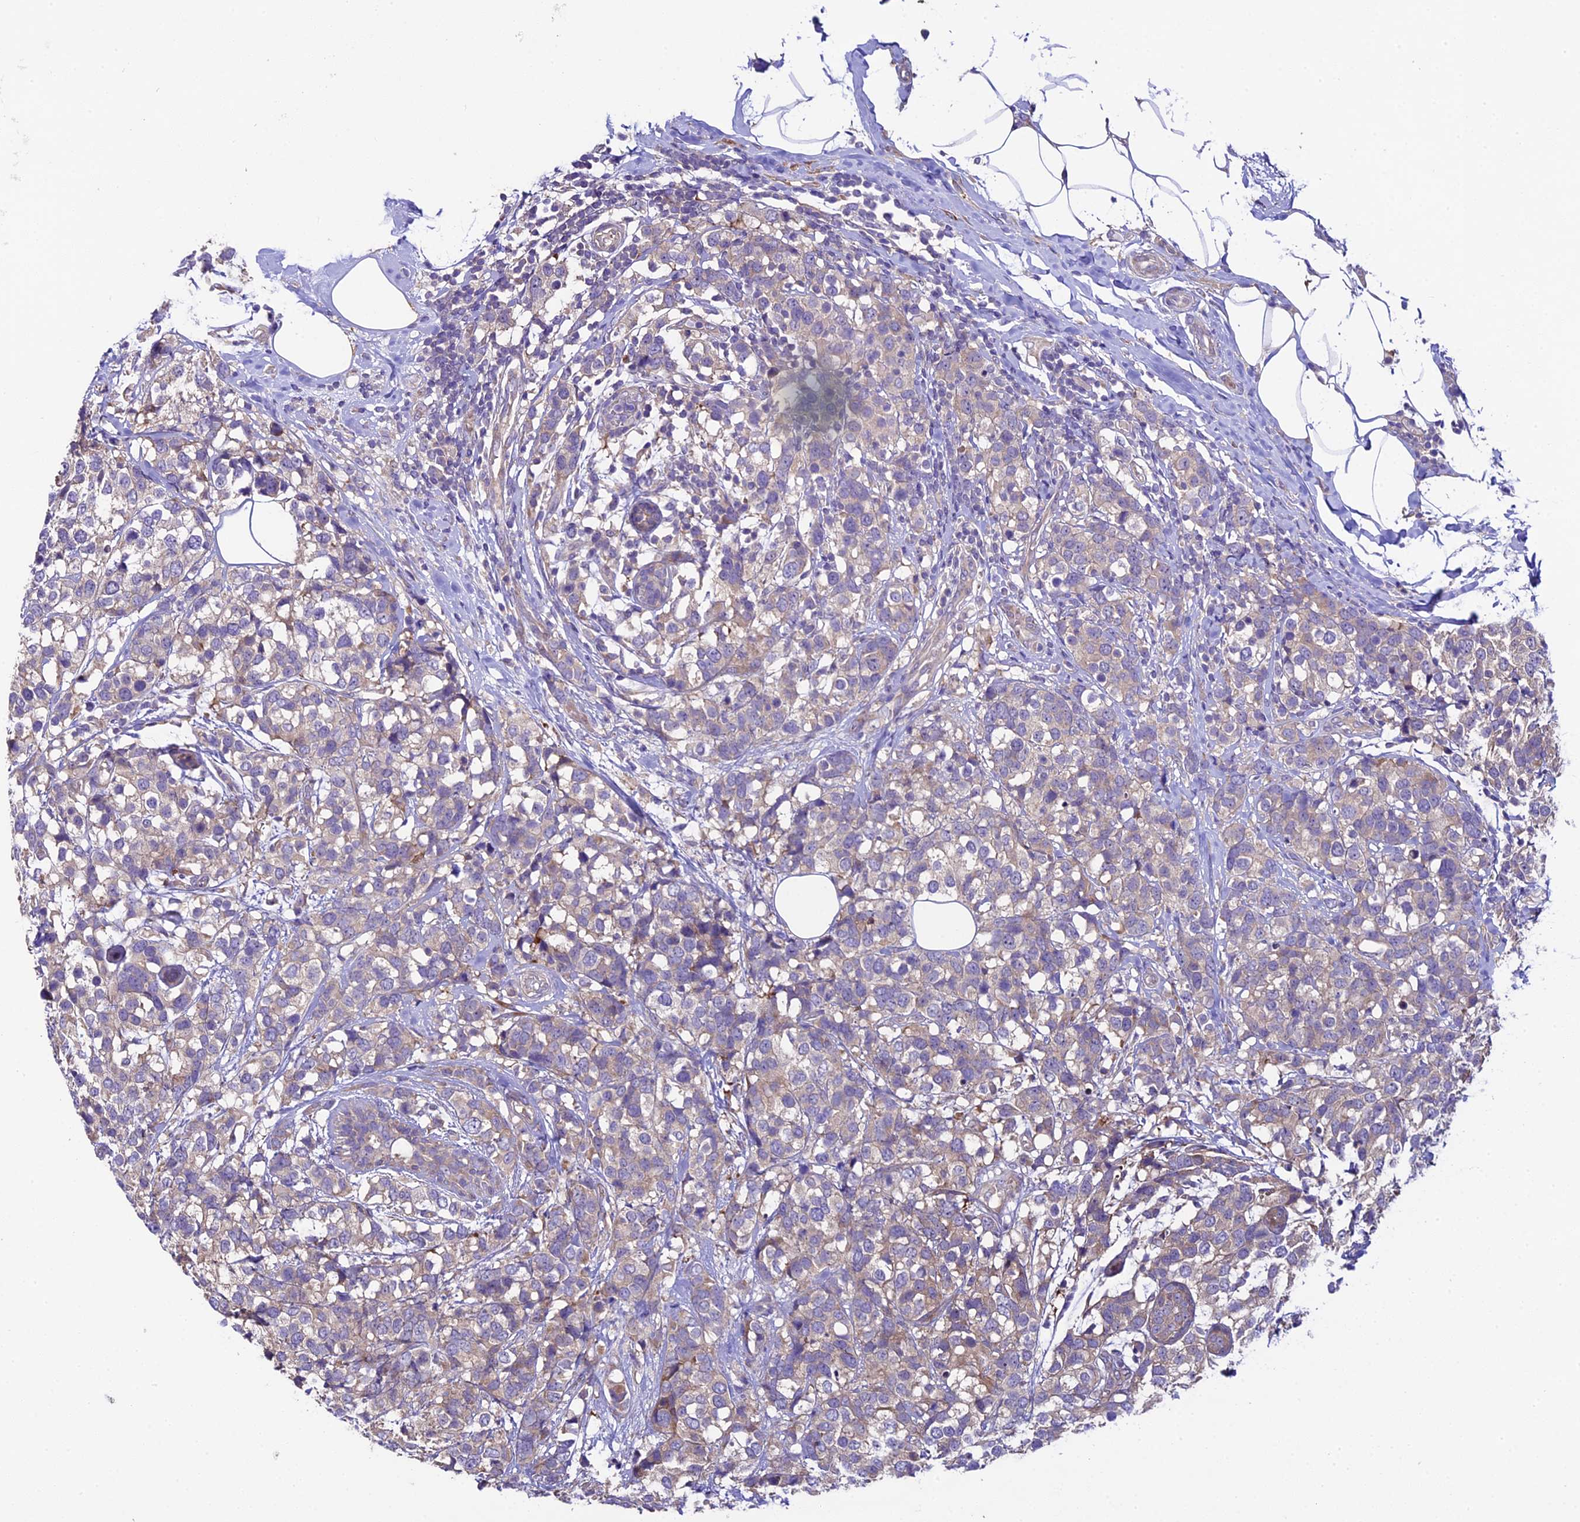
{"staining": {"intensity": "weak", "quantity": "<25%", "location": "cytoplasmic/membranous"}, "tissue": "breast cancer", "cell_type": "Tumor cells", "image_type": "cancer", "snomed": [{"axis": "morphology", "description": "Lobular carcinoma"}, {"axis": "topography", "description": "Breast"}], "caption": "Protein analysis of lobular carcinoma (breast) reveals no significant expression in tumor cells.", "gene": "SPIRE1", "patient": {"sex": "female", "age": 59}}